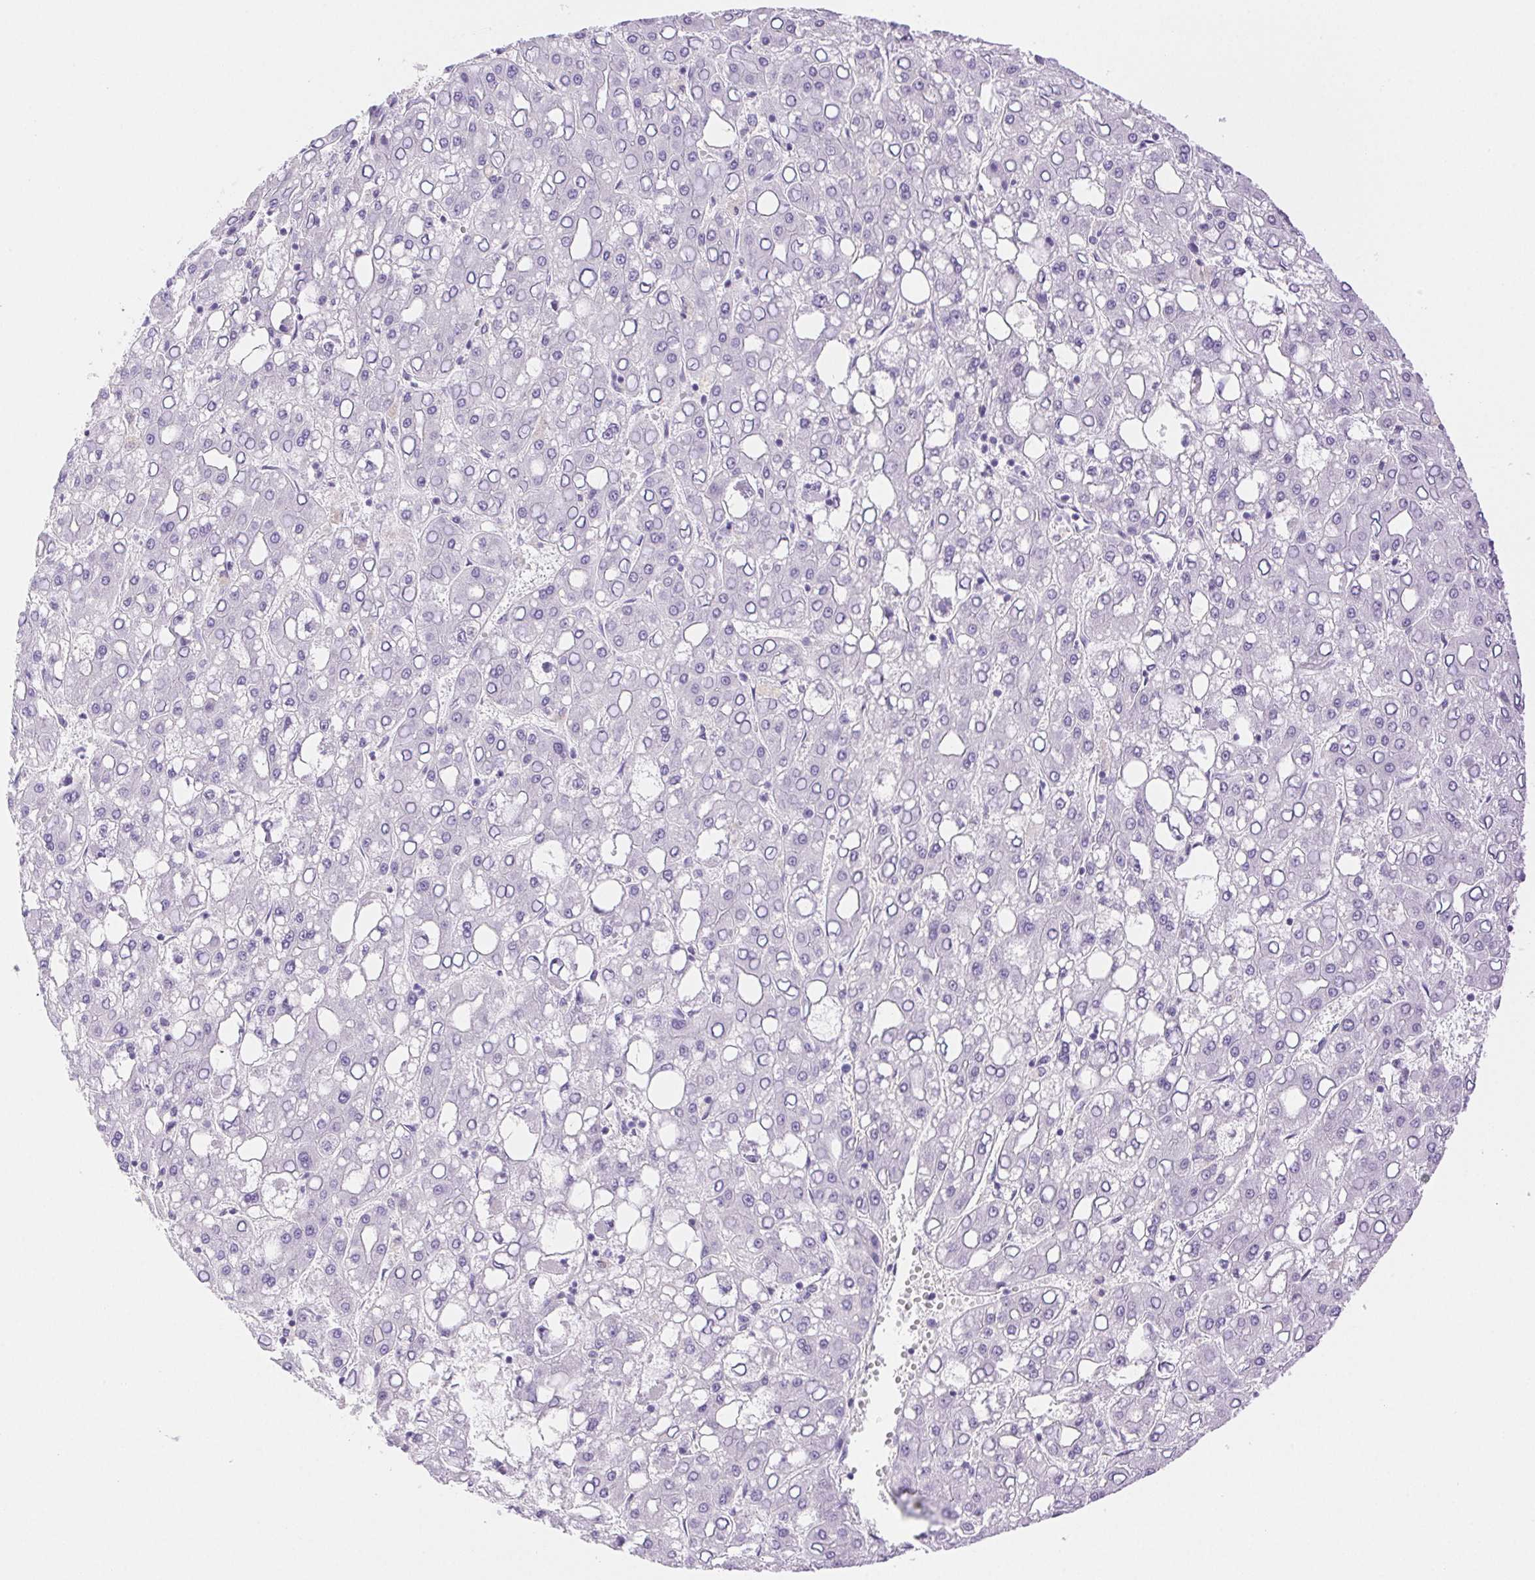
{"staining": {"intensity": "negative", "quantity": "none", "location": "none"}, "tissue": "liver cancer", "cell_type": "Tumor cells", "image_type": "cancer", "snomed": [{"axis": "morphology", "description": "Carcinoma, Hepatocellular, NOS"}, {"axis": "topography", "description": "Liver"}], "caption": "This photomicrograph is of liver cancer (hepatocellular carcinoma) stained with IHC to label a protein in brown with the nuclei are counter-stained blue. There is no staining in tumor cells.", "gene": "SPACA4", "patient": {"sex": "male", "age": 65}}